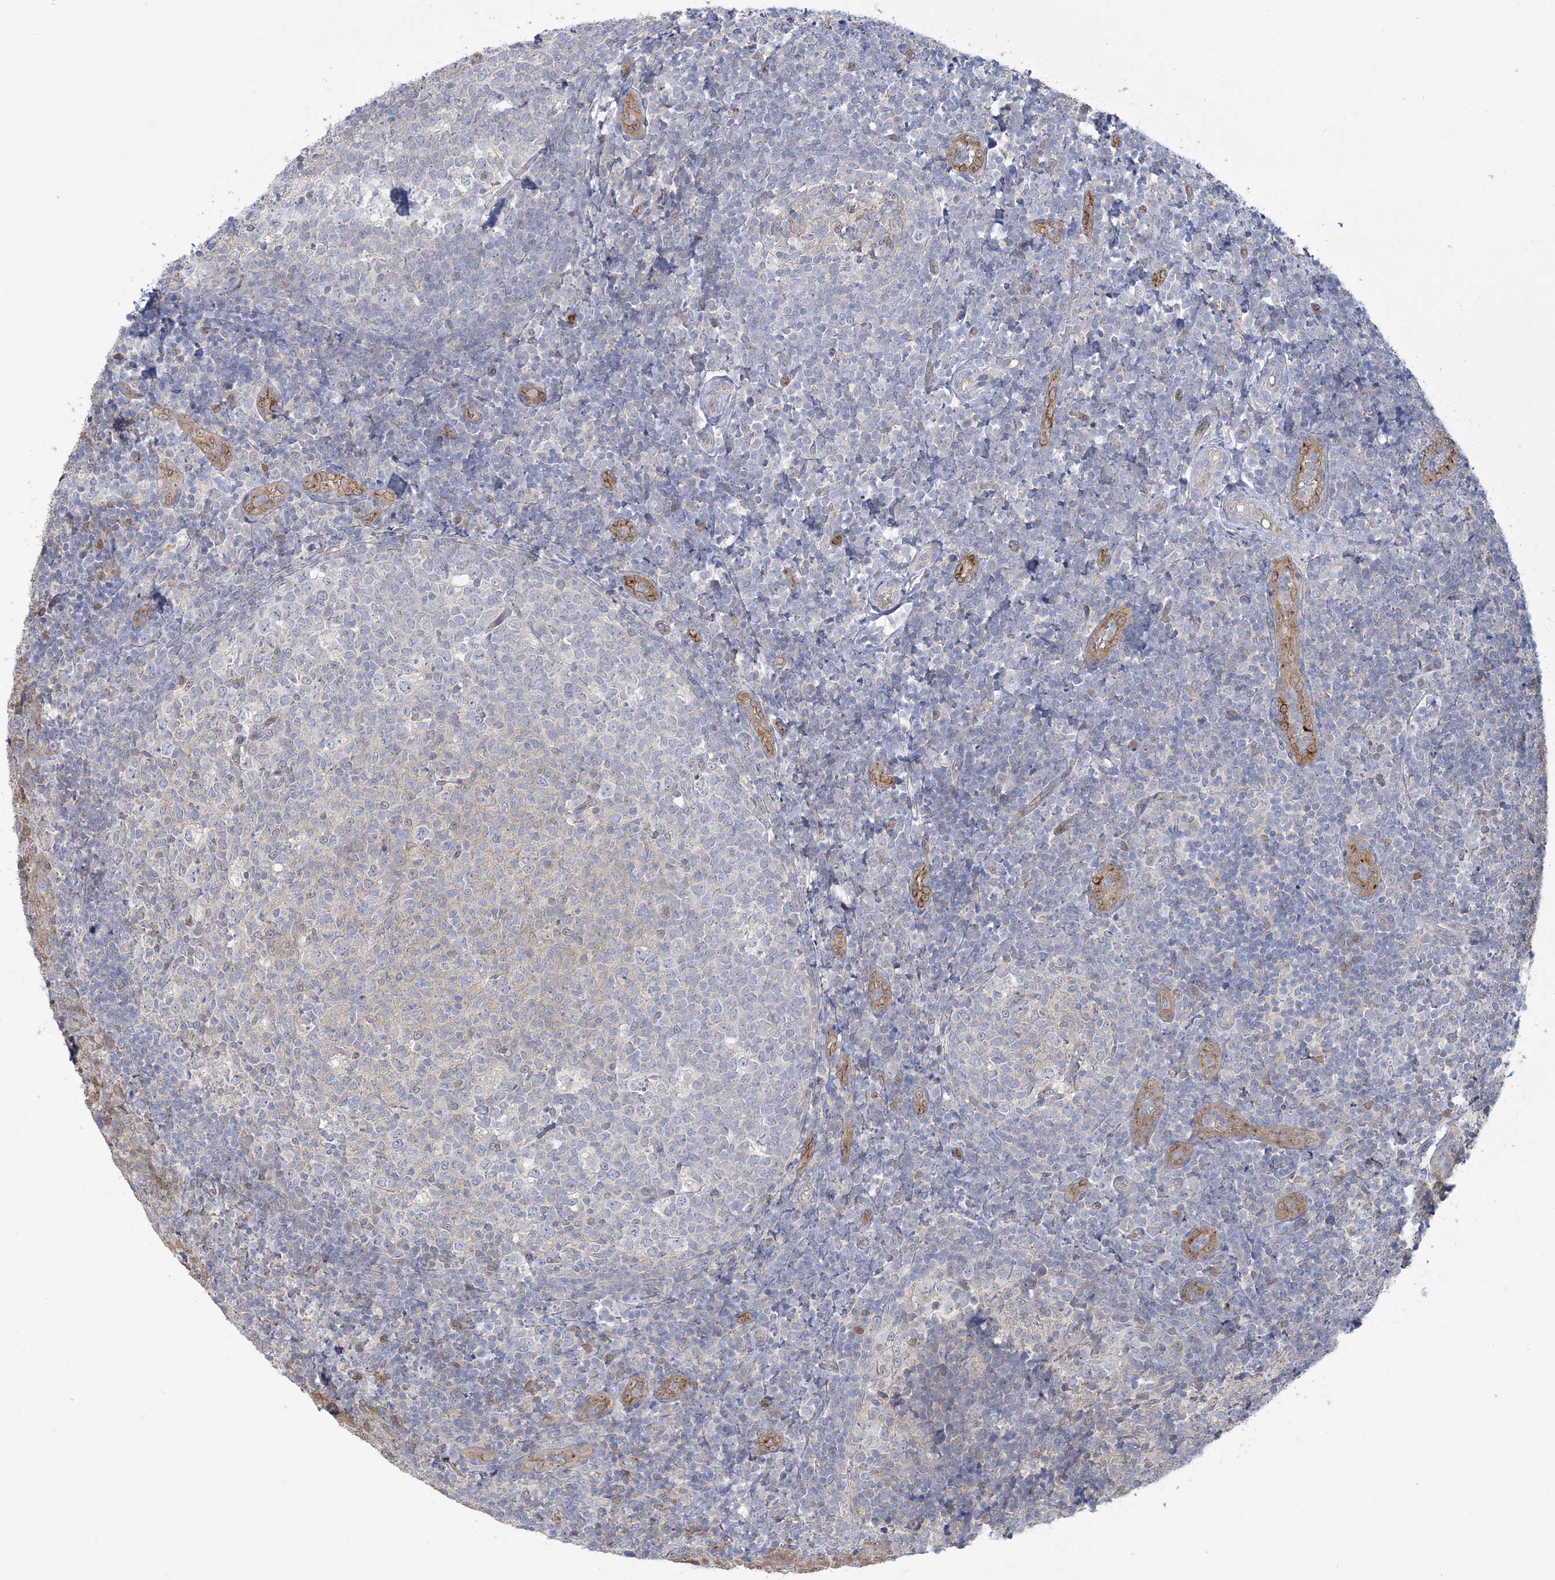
{"staining": {"intensity": "weak", "quantity": "<25%", "location": "cytoplasmic/membranous"}, "tissue": "tonsil", "cell_type": "Germinal center cells", "image_type": "normal", "snomed": [{"axis": "morphology", "description": "Normal tissue, NOS"}, {"axis": "topography", "description": "Tonsil"}], "caption": "This histopathology image is of normal tonsil stained with immunohistochemistry to label a protein in brown with the nuclei are counter-stained blue. There is no expression in germinal center cells. The staining is performed using DAB brown chromogen with nuclei counter-stained in using hematoxylin.", "gene": "INPP1", "patient": {"sex": "female", "age": 19}}